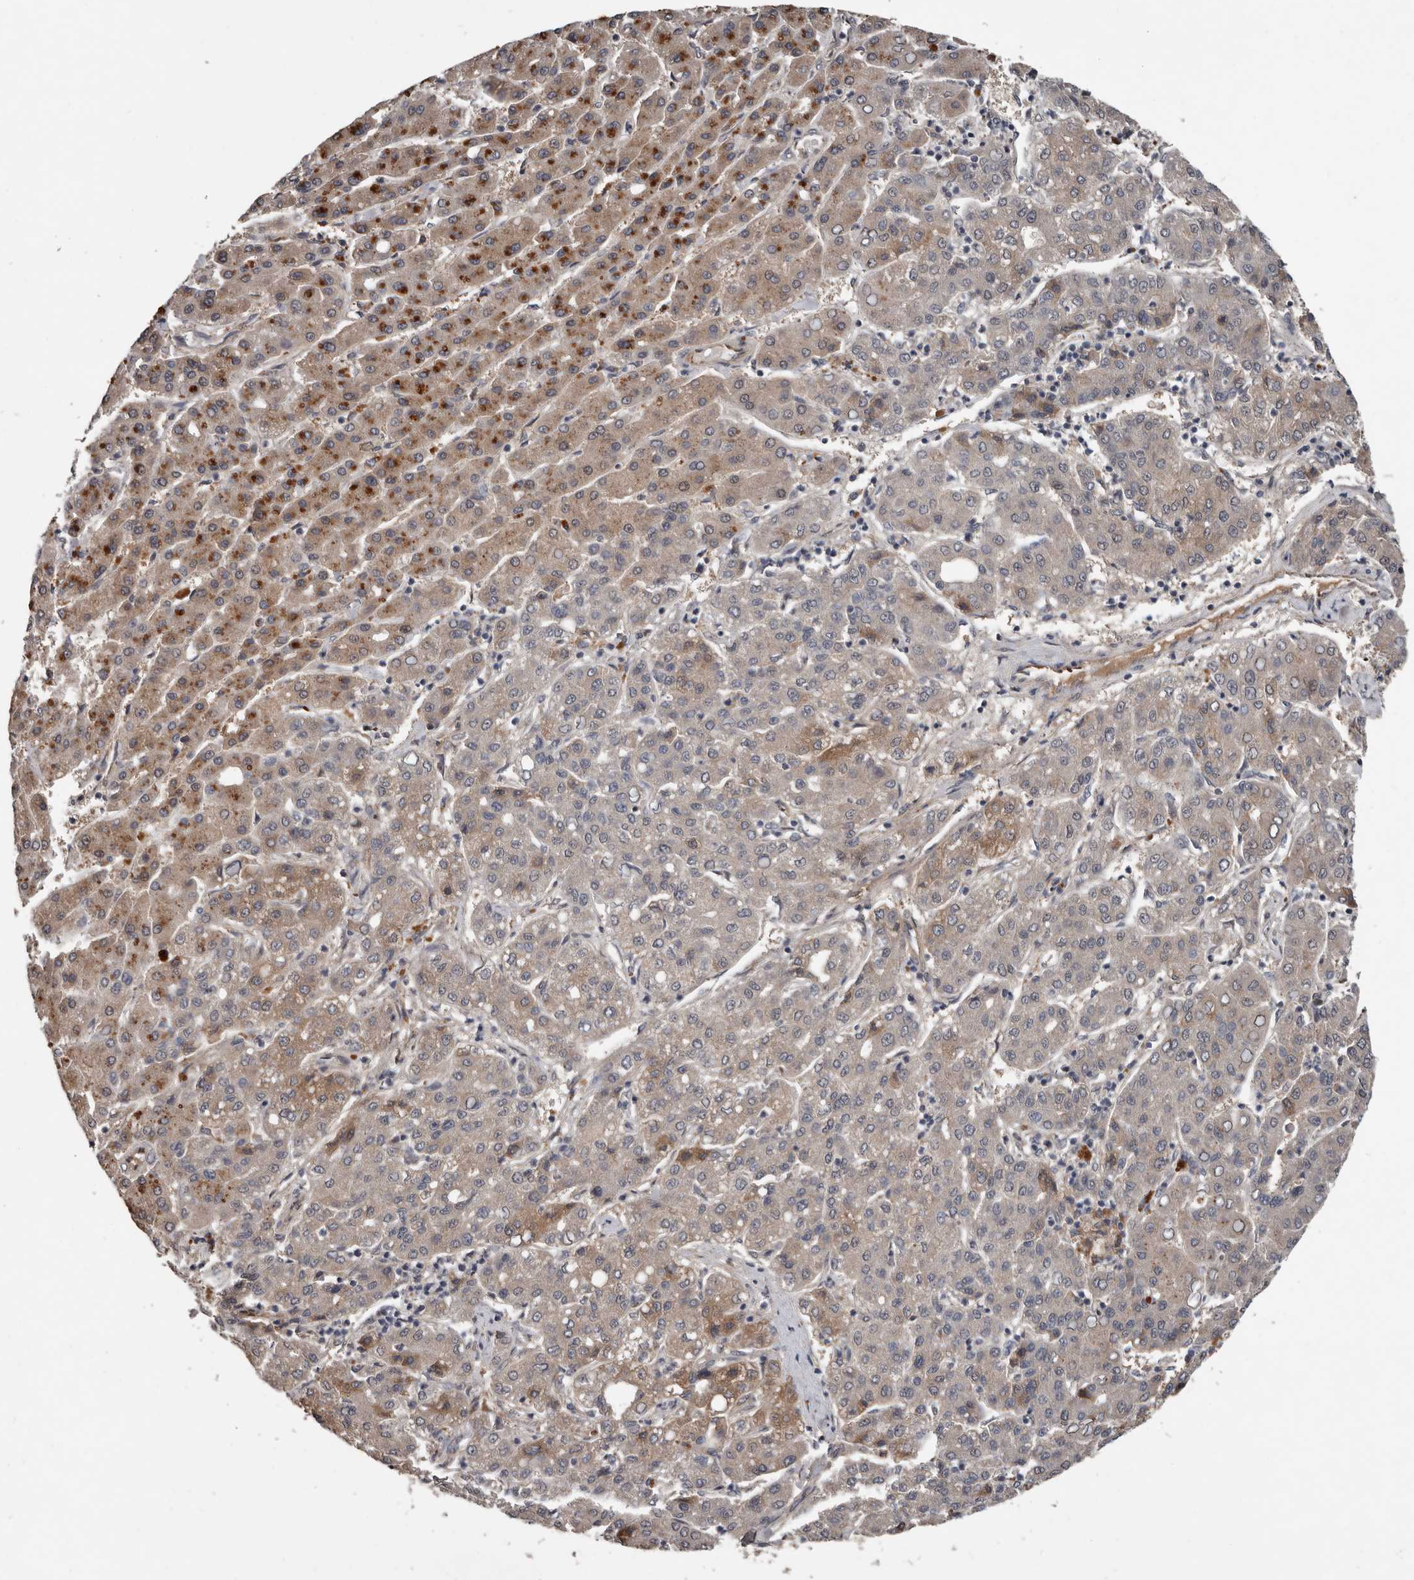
{"staining": {"intensity": "moderate", "quantity": "25%-75%", "location": "cytoplasmic/membranous"}, "tissue": "liver cancer", "cell_type": "Tumor cells", "image_type": "cancer", "snomed": [{"axis": "morphology", "description": "Carcinoma, Hepatocellular, NOS"}, {"axis": "topography", "description": "Liver"}], "caption": "Immunohistochemical staining of human hepatocellular carcinoma (liver) reveals medium levels of moderate cytoplasmic/membranous expression in about 25%-75% of tumor cells.", "gene": "DNAJB4", "patient": {"sex": "male", "age": 65}}